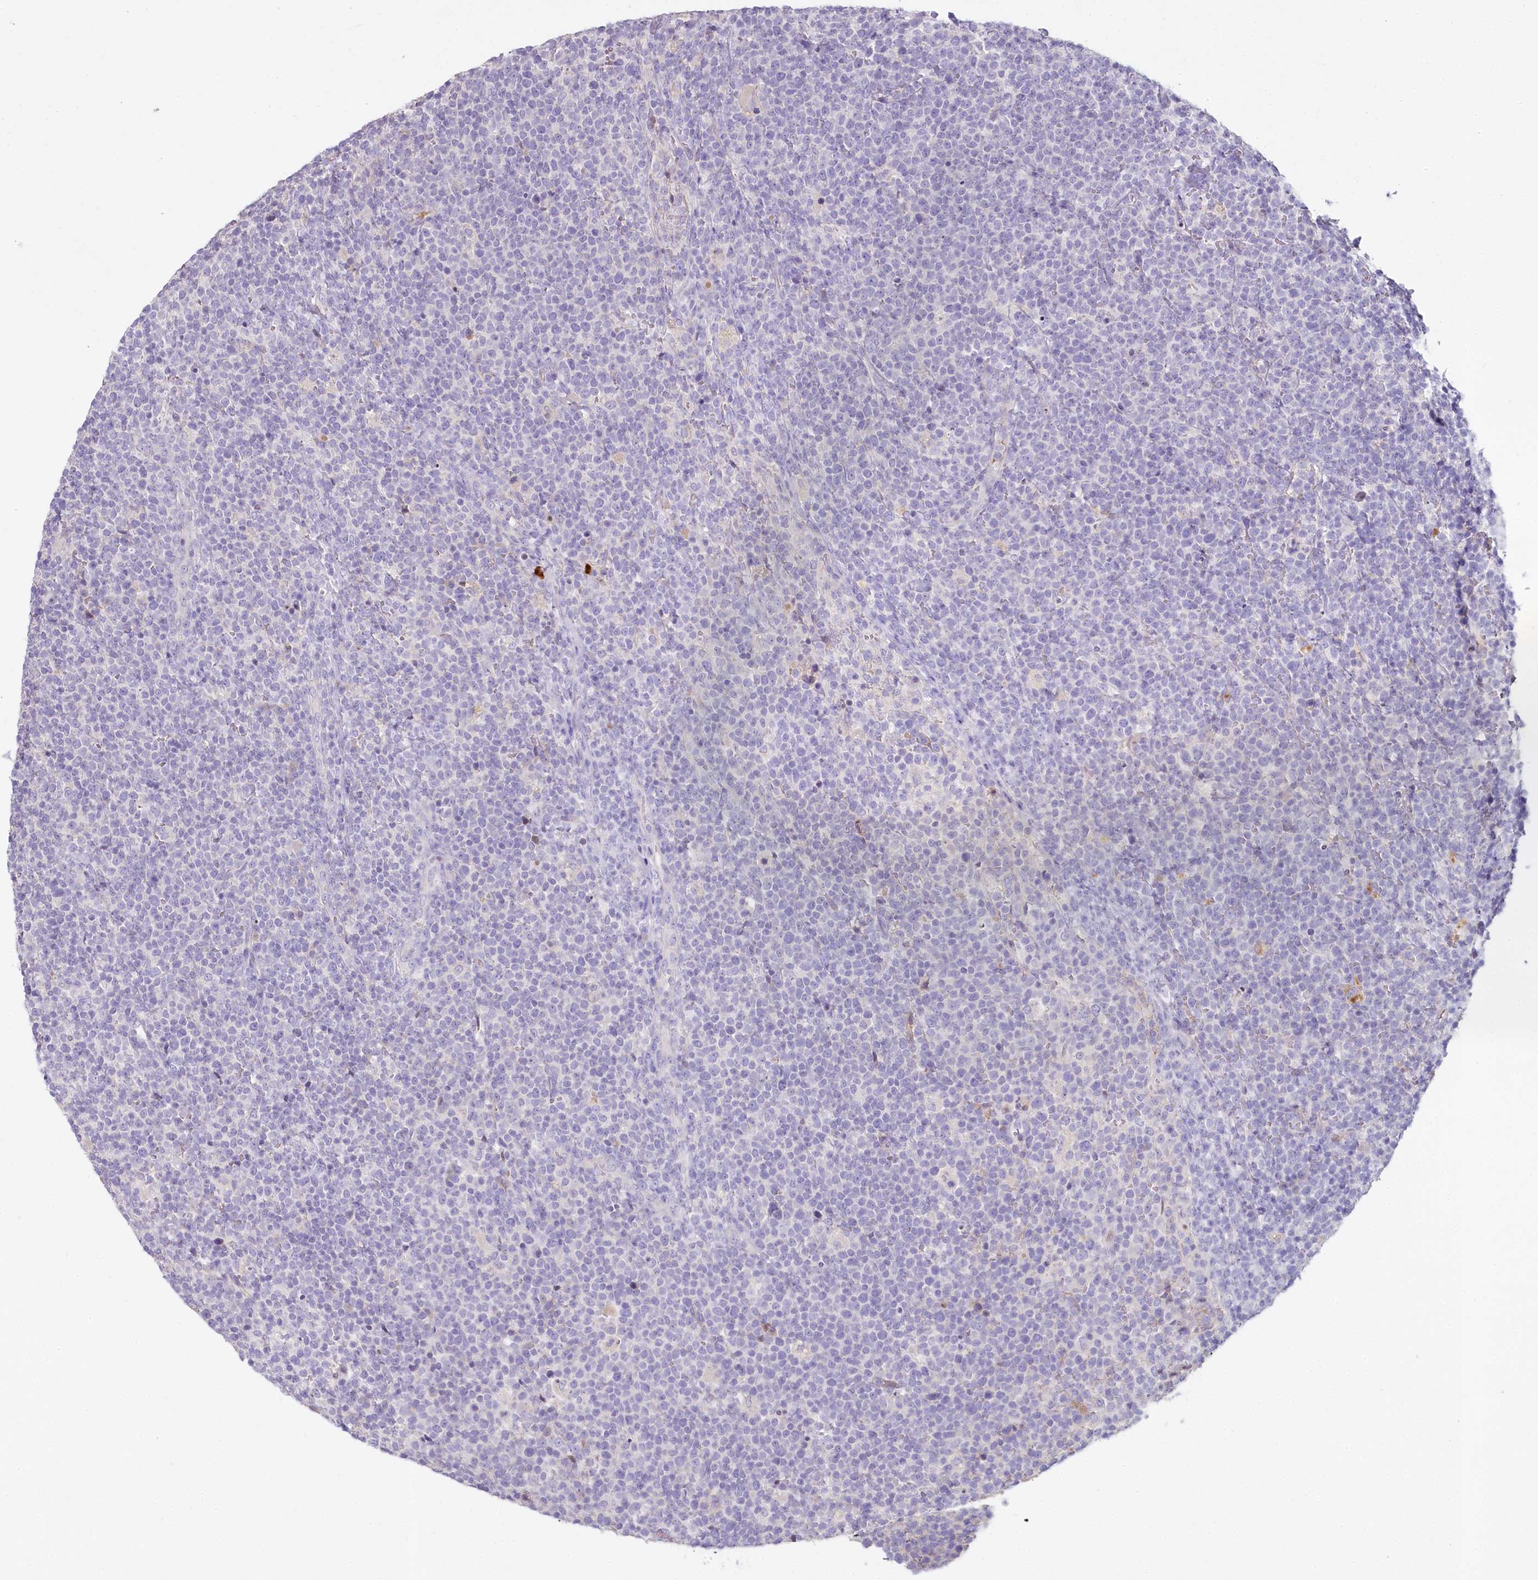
{"staining": {"intensity": "negative", "quantity": "none", "location": "none"}, "tissue": "lymphoma", "cell_type": "Tumor cells", "image_type": "cancer", "snomed": [{"axis": "morphology", "description": "Malignant lymphoma, non-Hodgkin's type, High grade"}, {"axis": "topography", "description": "Lymph node"}], "caption": "Malignant lymphoma, non-Hodgkin's type (high-grade) was stained to show a protein in brown. There is no significant positivity in tumor cells.", "gene": "HPD", "patient": {"sex": "male", "age": 61}}